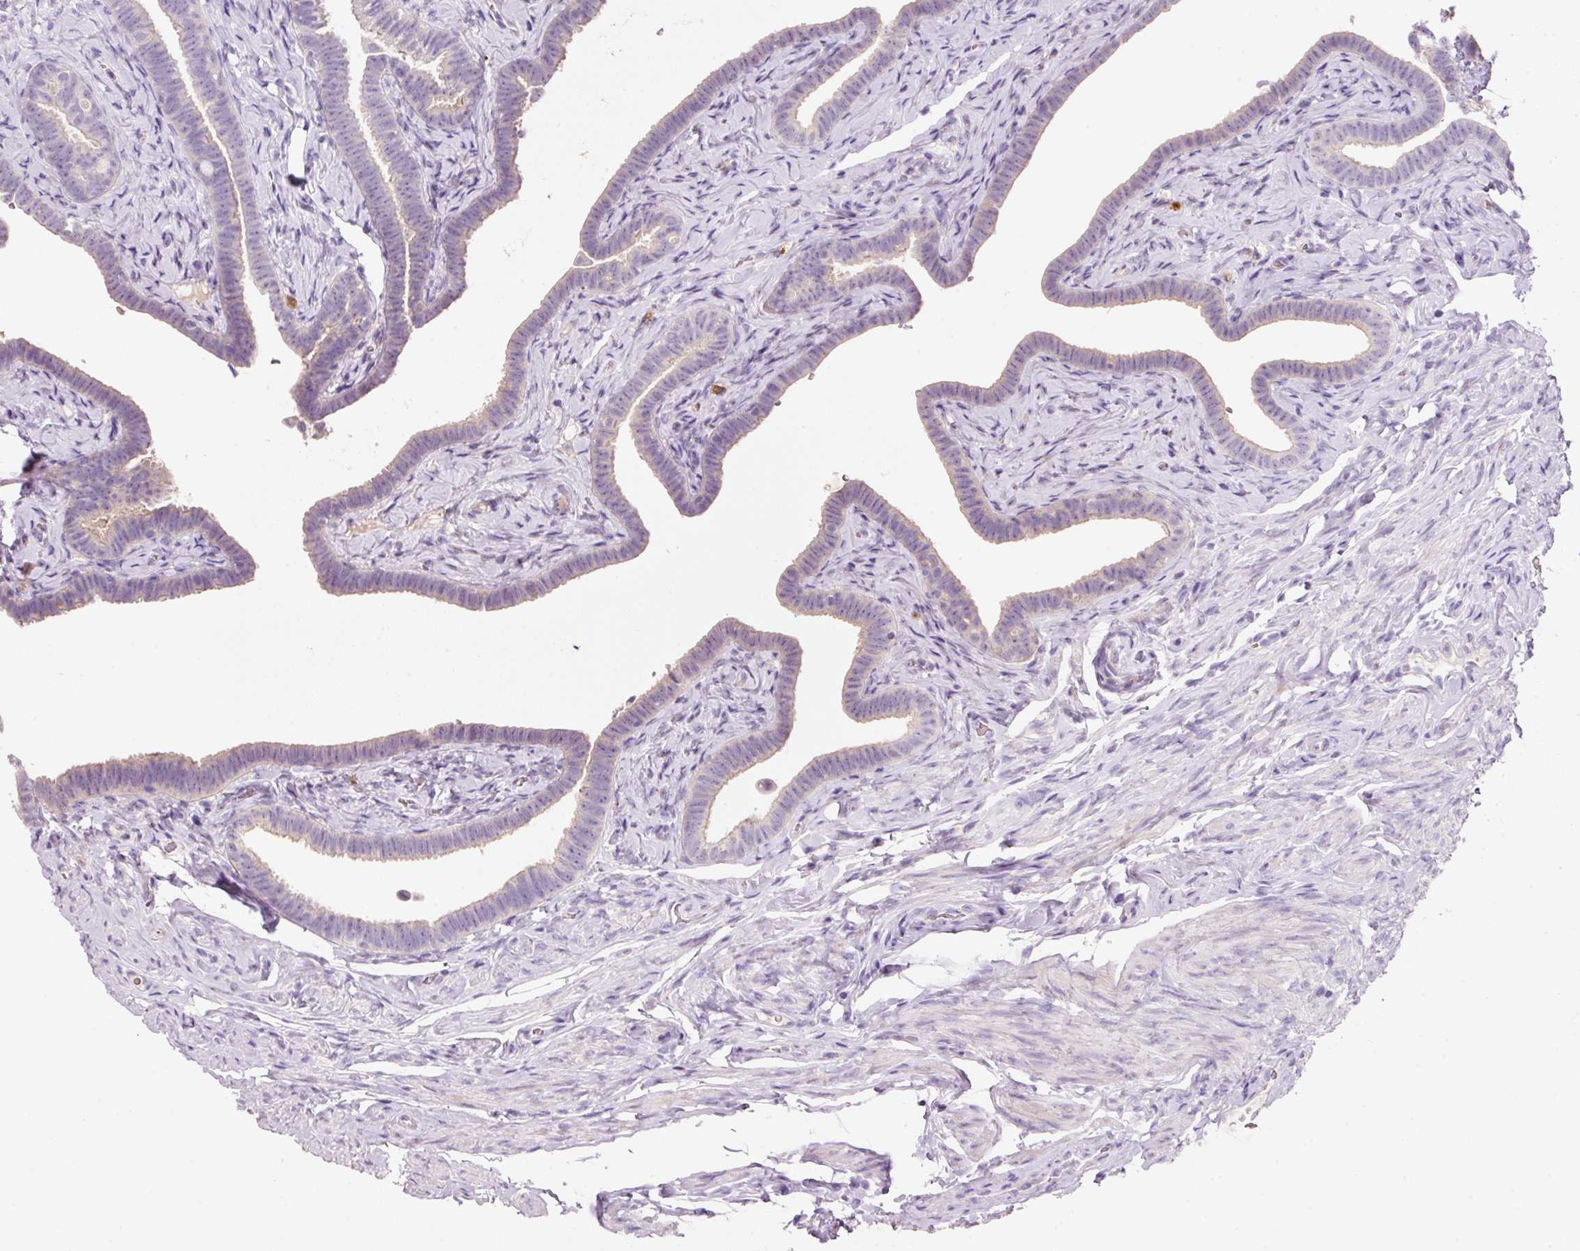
{"staining": {"intensity": "negative", "quantity": "none", "location": "none"}, "tissue": "fallopian tube", "cell_type": "Glandular cells", "image_type": "normal", "snomed": [{"axis": "morphology", "description": "Normal tissue, NOS"}, {"axis": "topography", "description": "Fallopian tube"}], "caption": "Immunohistochemical staining of normal human fallopian tube exhibits no significant positivity in glandular cells.", "gene": "TENT5C", "patient": {"sex": "female", "age": 69}}